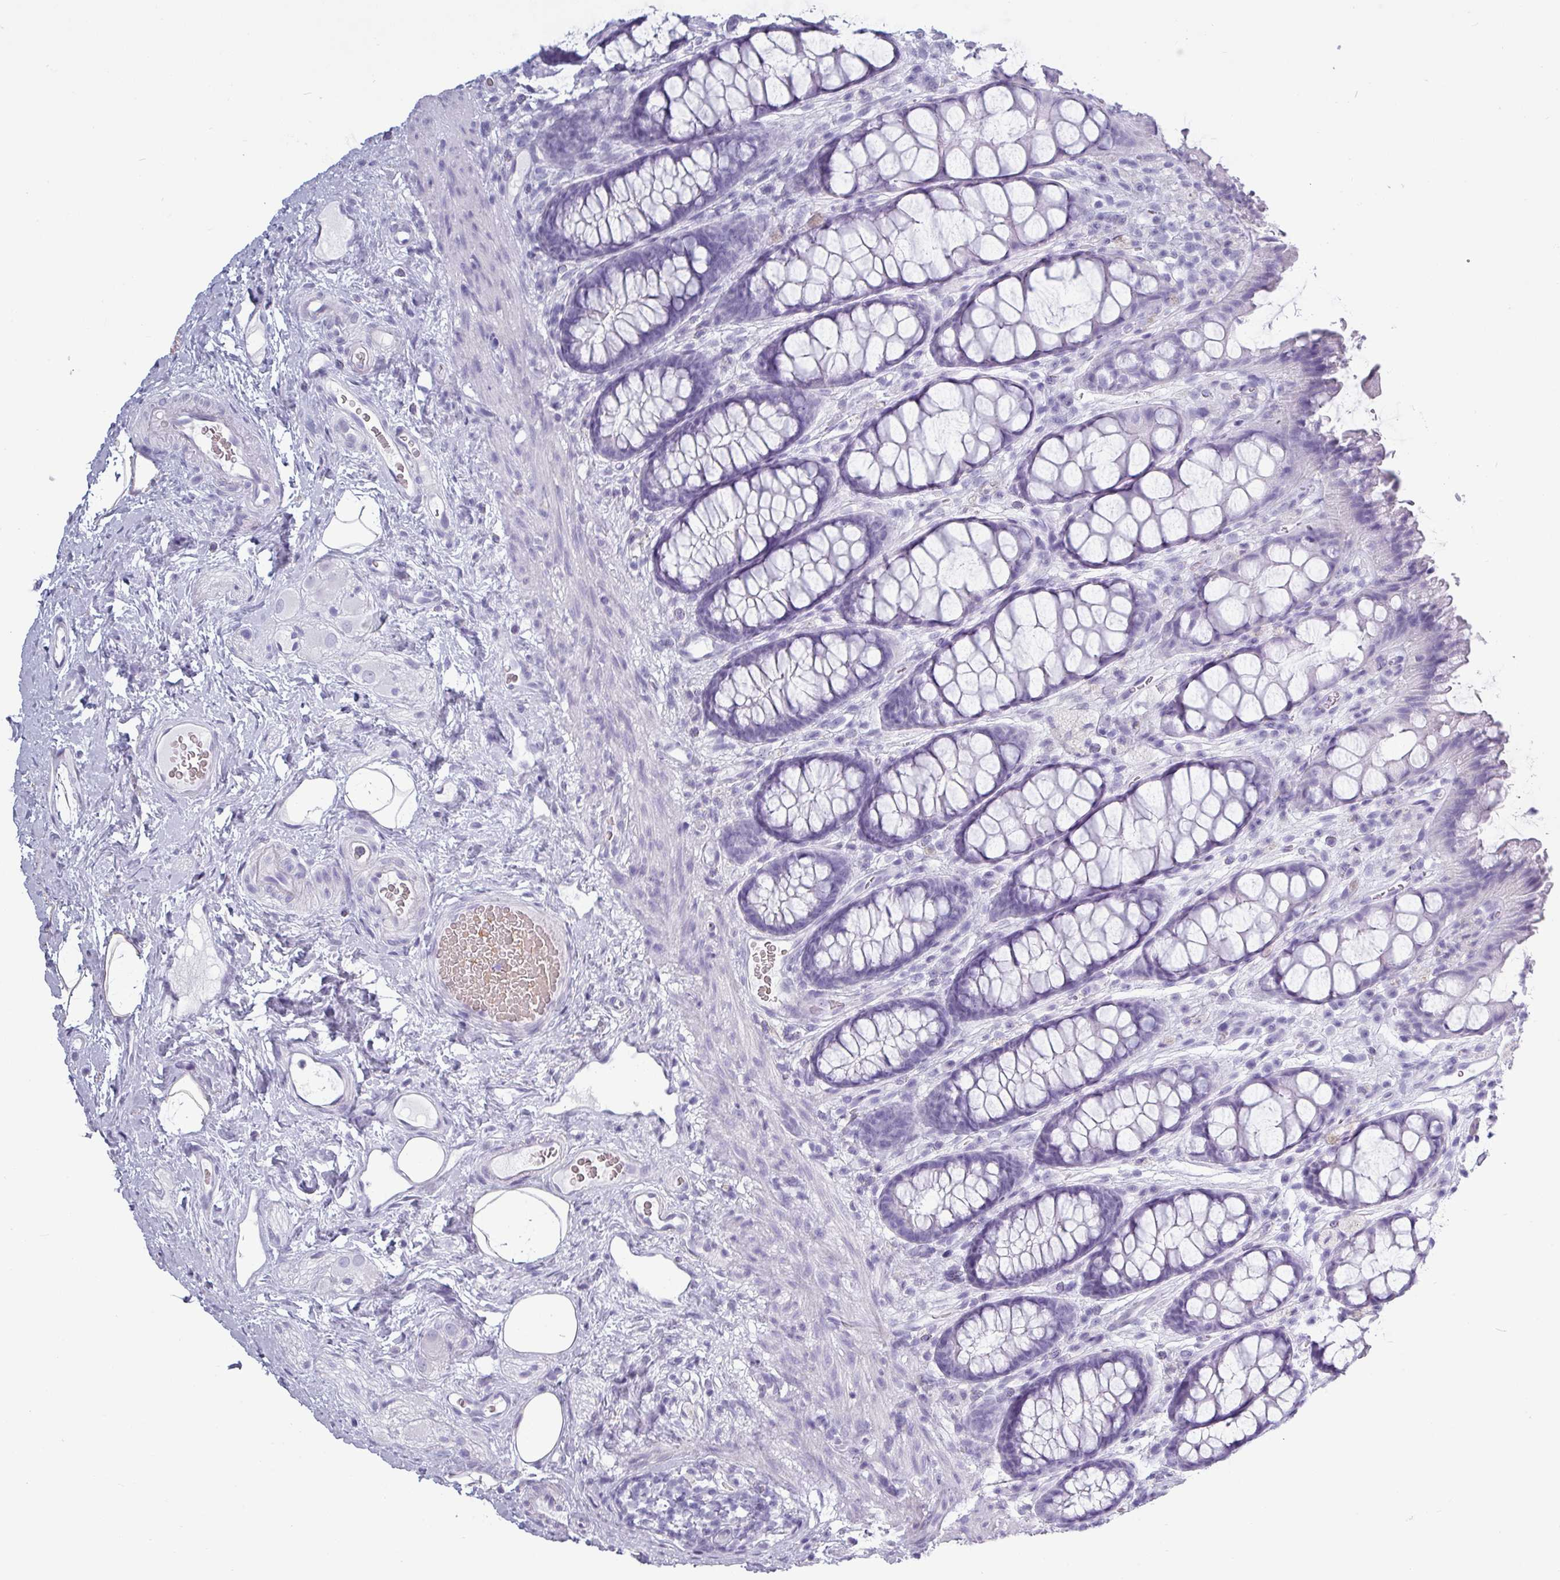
{"staining": {"intensity": "negative", "quantity": "none", "location": "none"}, "tissue": "rectum", "cell_type": "Glandular cells", "image_type": "normal", "snomed": [{"axis": "morphology", "description": "Normal tissue, NOS"}, {"axis": "topography", "description": "Rectum"}], "caption": "Immunohistochemistry (IHC) micrograph of normal rectum: human rectum stained with DAB demonstrates no significant protein staining in glandular cells. (DAB (3,3'-diaminobenzidine) immunohistochemistry visualized using brightfield microscopy, high magnification).", "gene": "CRYBB2", "patient": {"sex": "female", "age": 67}}